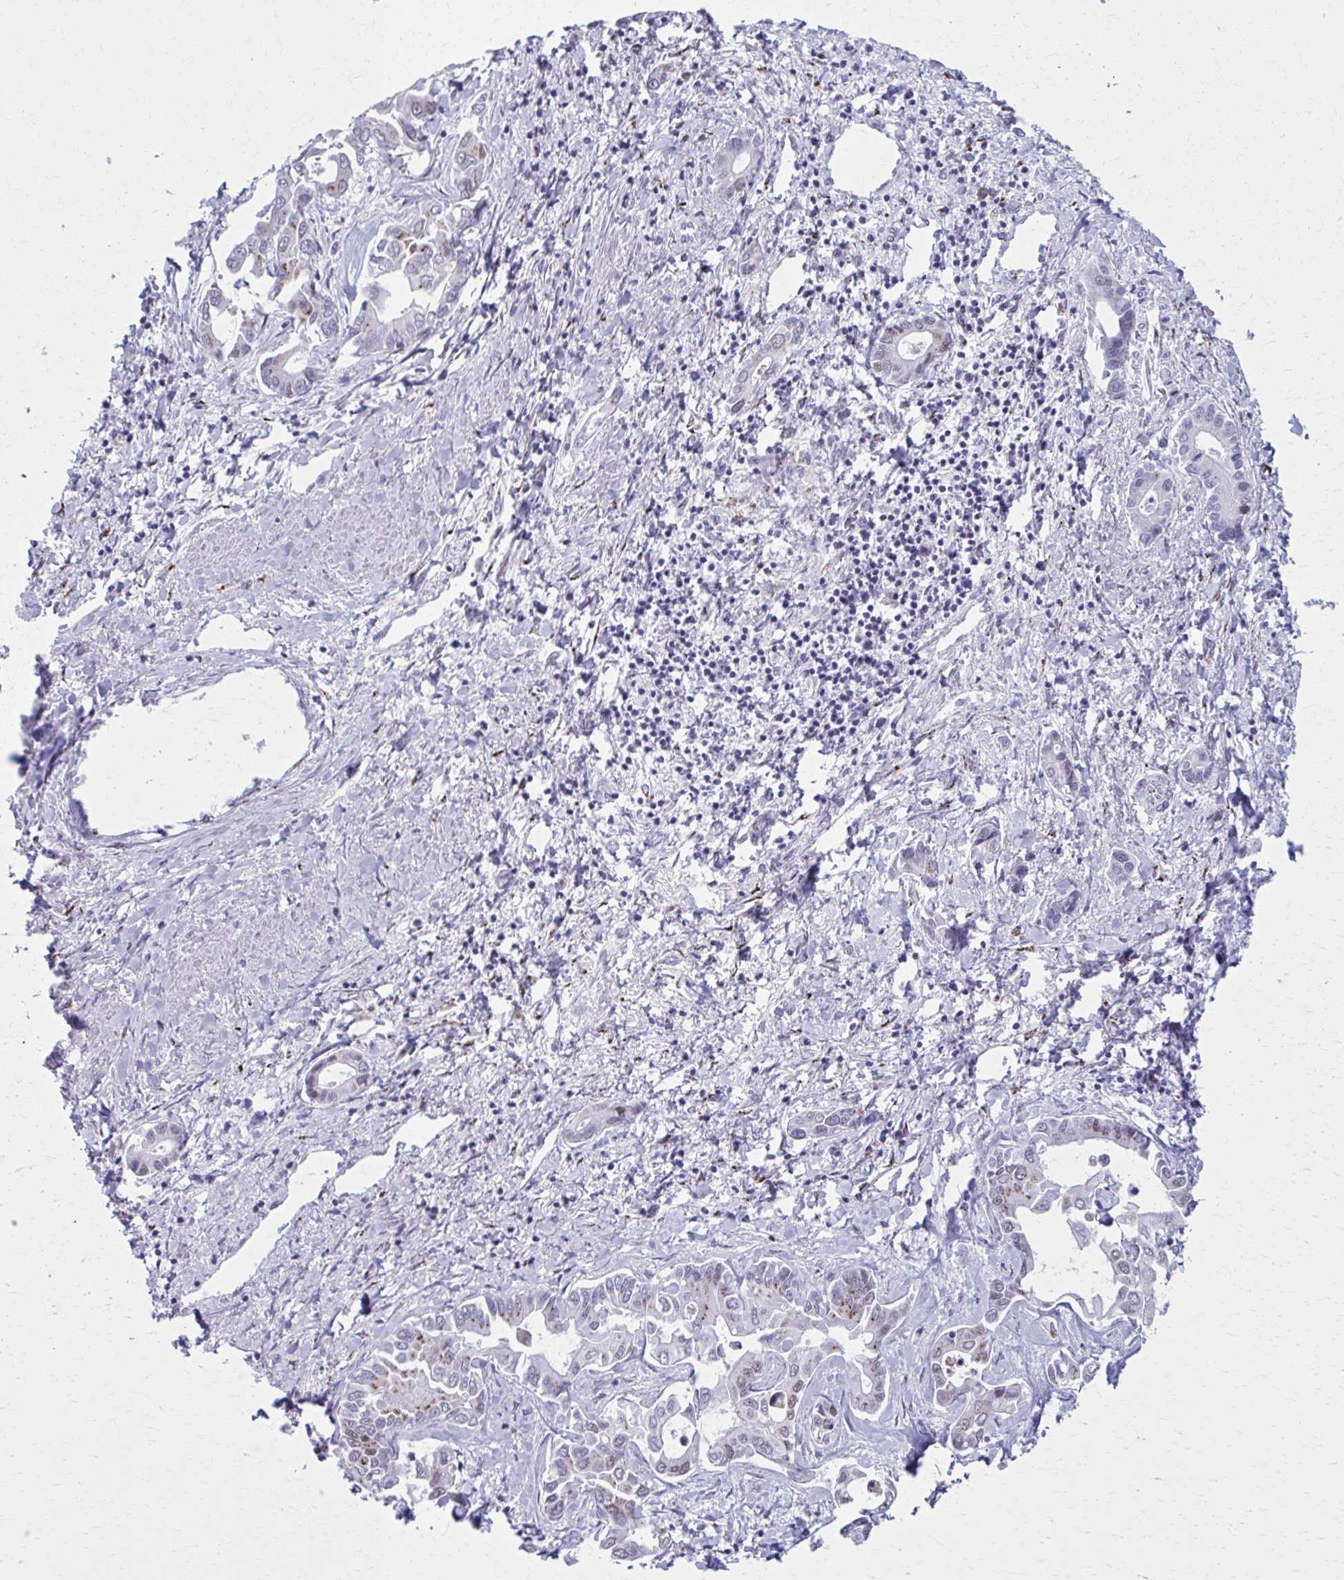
{"staining": {"intensity": "moderate", "quantity": "<25%", "location": "cytoplasmic/membranous"}, "tissue": "liver cancer", "cell_type": "Tumor cells", "image_type": "cancer", "snomed": [{"axis": "morphology", "description": "Cholangiocarcinoma"}, {"axis": "topography", "description": "Liver"}], "caption": "The immunohistochemical stain highlights moderate cytoplasmic/membranous positivity in tumor cells of liver cholangiocarcinoma tissue.", "gene": "ZNF682", "patient": {"sex": "male", "age": 66}}